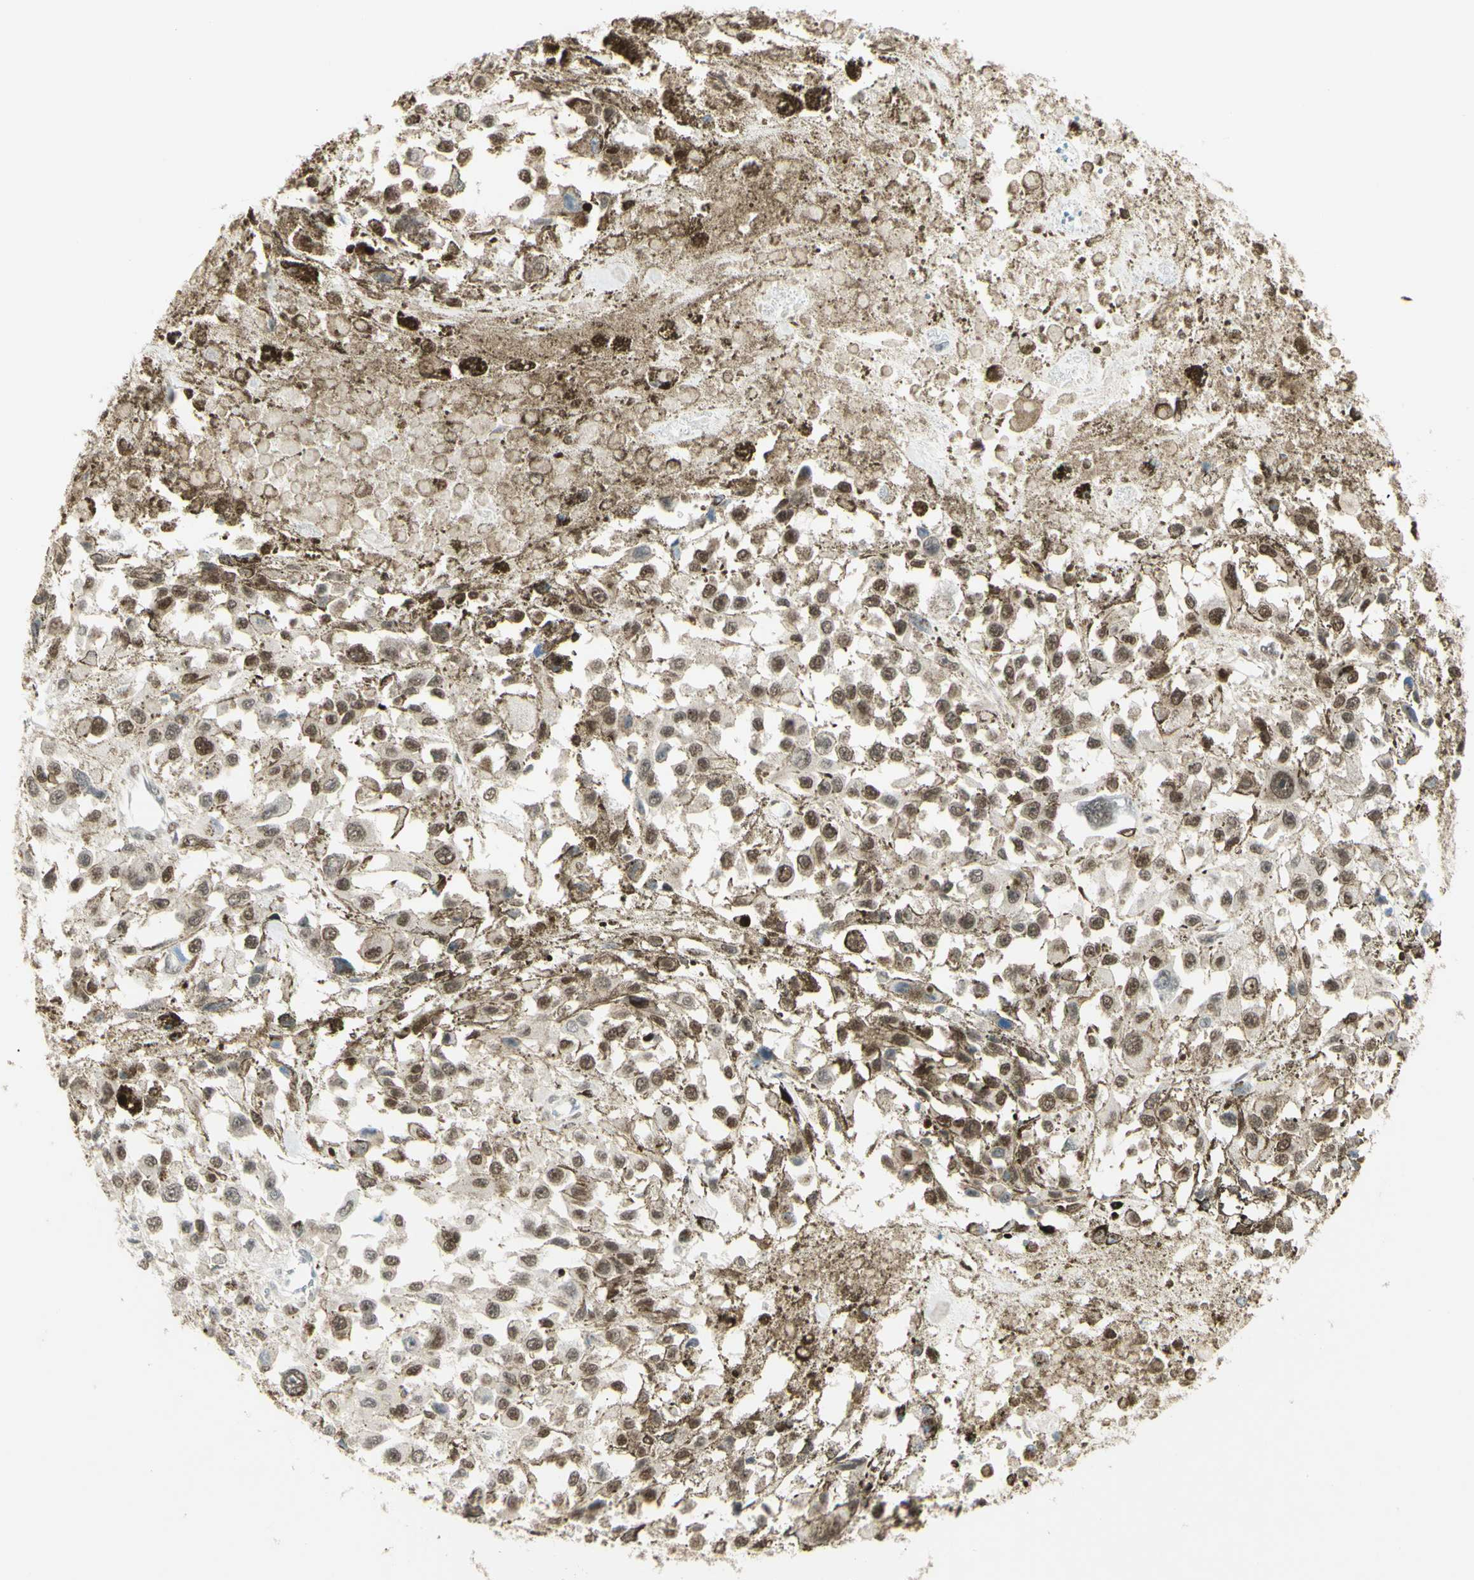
{"staining": {"intensity": "moderate", "quantity": ">75%", "location": "nuclear"}, "tissue": "melanoma", "cell_type": "Tumor cells", "image_type": "cancer", "snomed": [{"axis": "morphology", "description": "Malignant melanoma, Metastatic site"}, {"axis": "topography", "description": "Lymph node"}], "caption": "Immunohistochemical staining of human melanoma displays medium levels of moderate nuclear protein staining in approximately >75% of tumor cells.", "gene": "ZMYM6", "patient": {"sex": "male", "age": 59}}